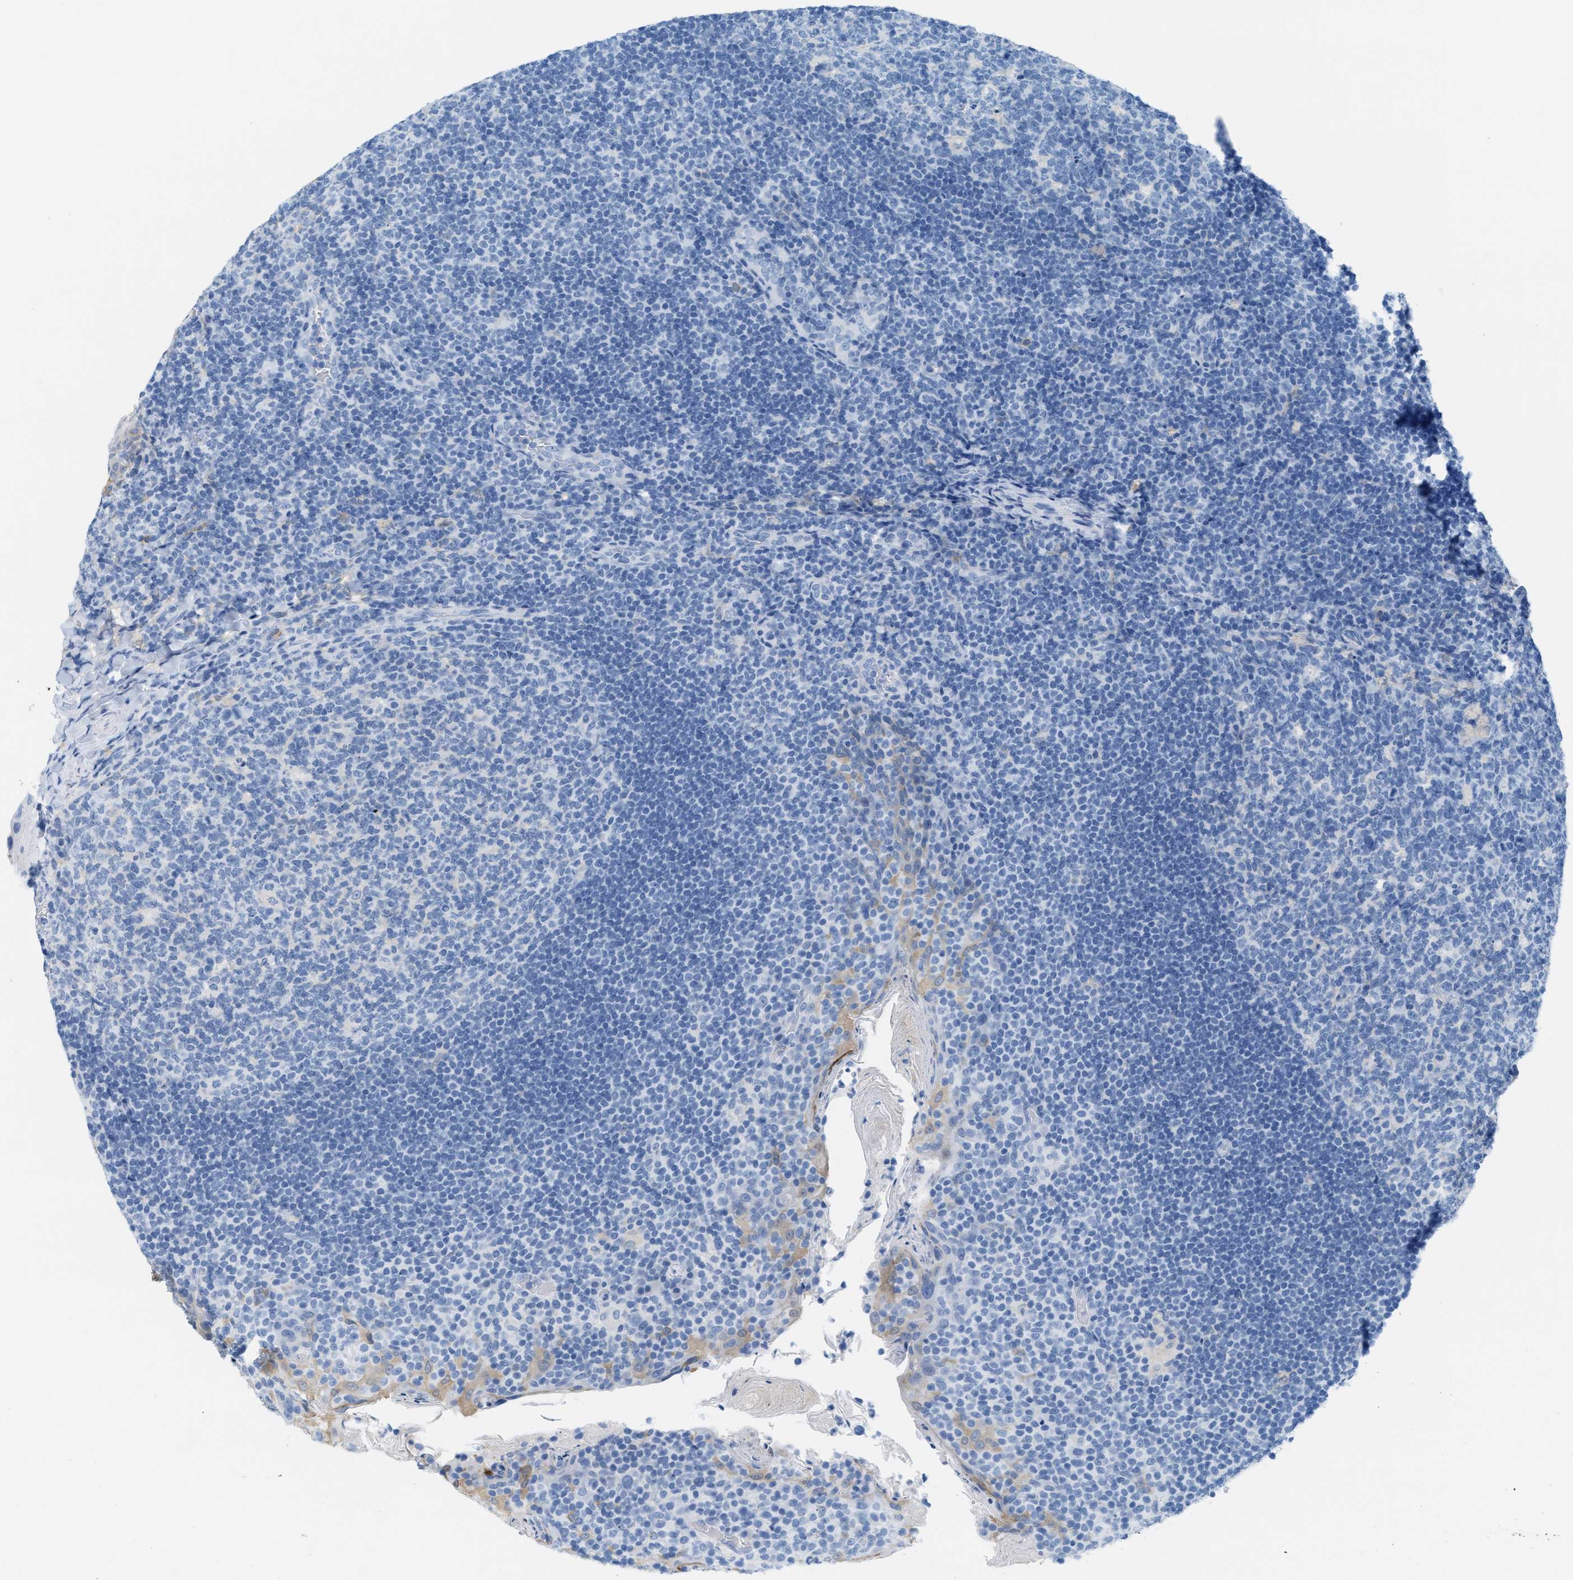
{"staining": {"intensity": "negative", "quantity": "none", "location": "none"}, "tissue": "tonsil", "cell_type": "Germinal center cells", "image_type": "normal", "snomed": [{"axis": "morphology", "description": "Normal tissue, NOS"}, {"axis": "topography", "description": "Tonsil"}], "caption": "IHC photomicrograph of normal tonsil: tonsil stained with DAB demonstrates no significant protein expression in germinal center cells.", "gene": "ASGR1", "patient": {"sex": "male", "age": 17}}